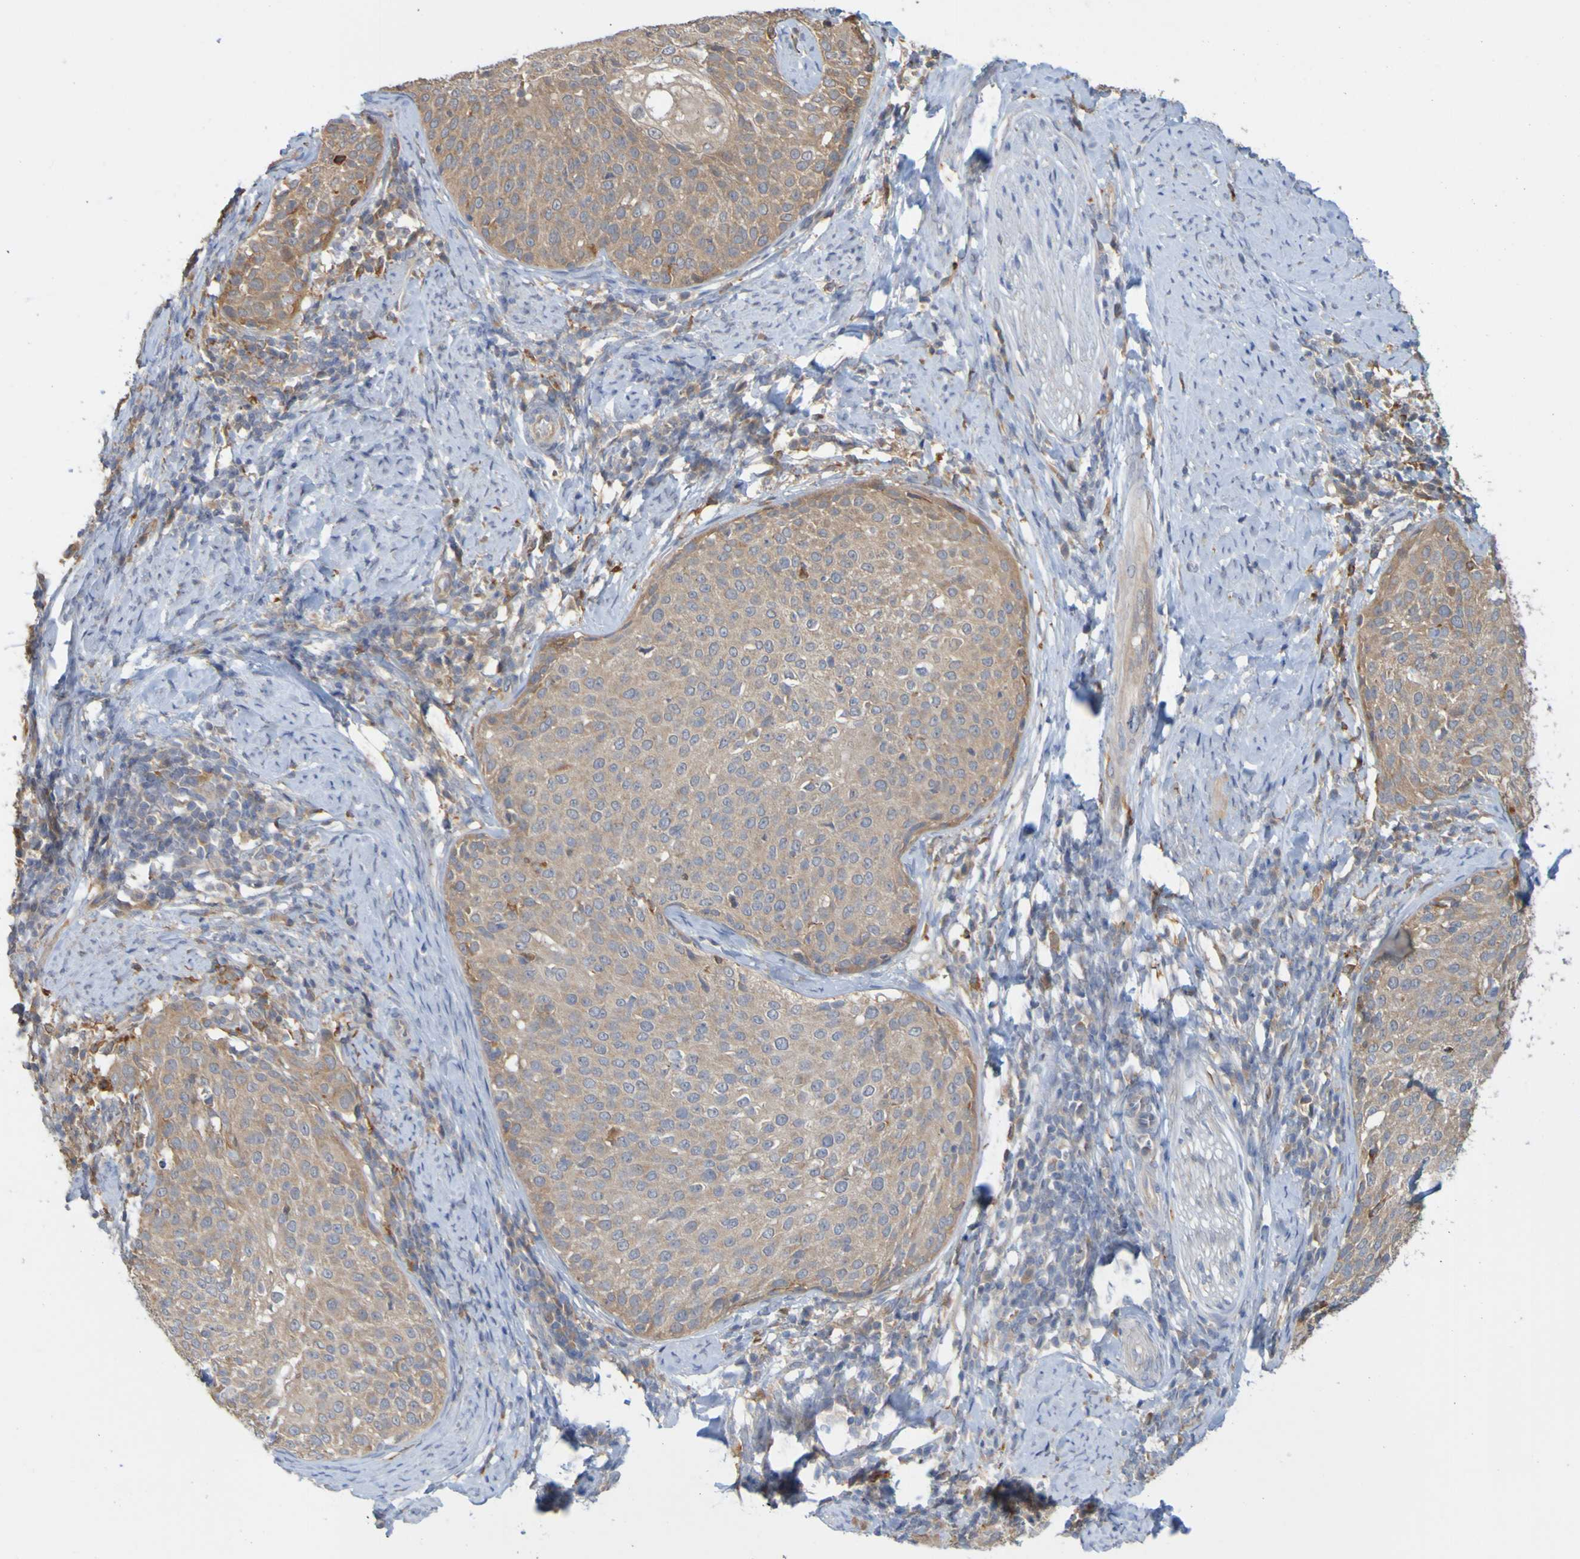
{"staining": {"intensity": "moderate", "quantity": ">75%", "location": "cytoplasmic/membranous"}, "tissue": "cervical cancer", "cell_type": "Tumor cells", "image_type": "cancer", "snomed": [{"axis": "morphology", "description": "Squamous cell carcinoma, NOS"}, {"axis": "topography", "description": "Cervix"}], "caption": "Immunohistochemical staining of cervical cancer reveals medium levels of moderate cytoplasmic/membranous protein staining in about >75% of tumor cells.", "gene": "NAV2", "patient": {"sex": "female", "age": 51}}